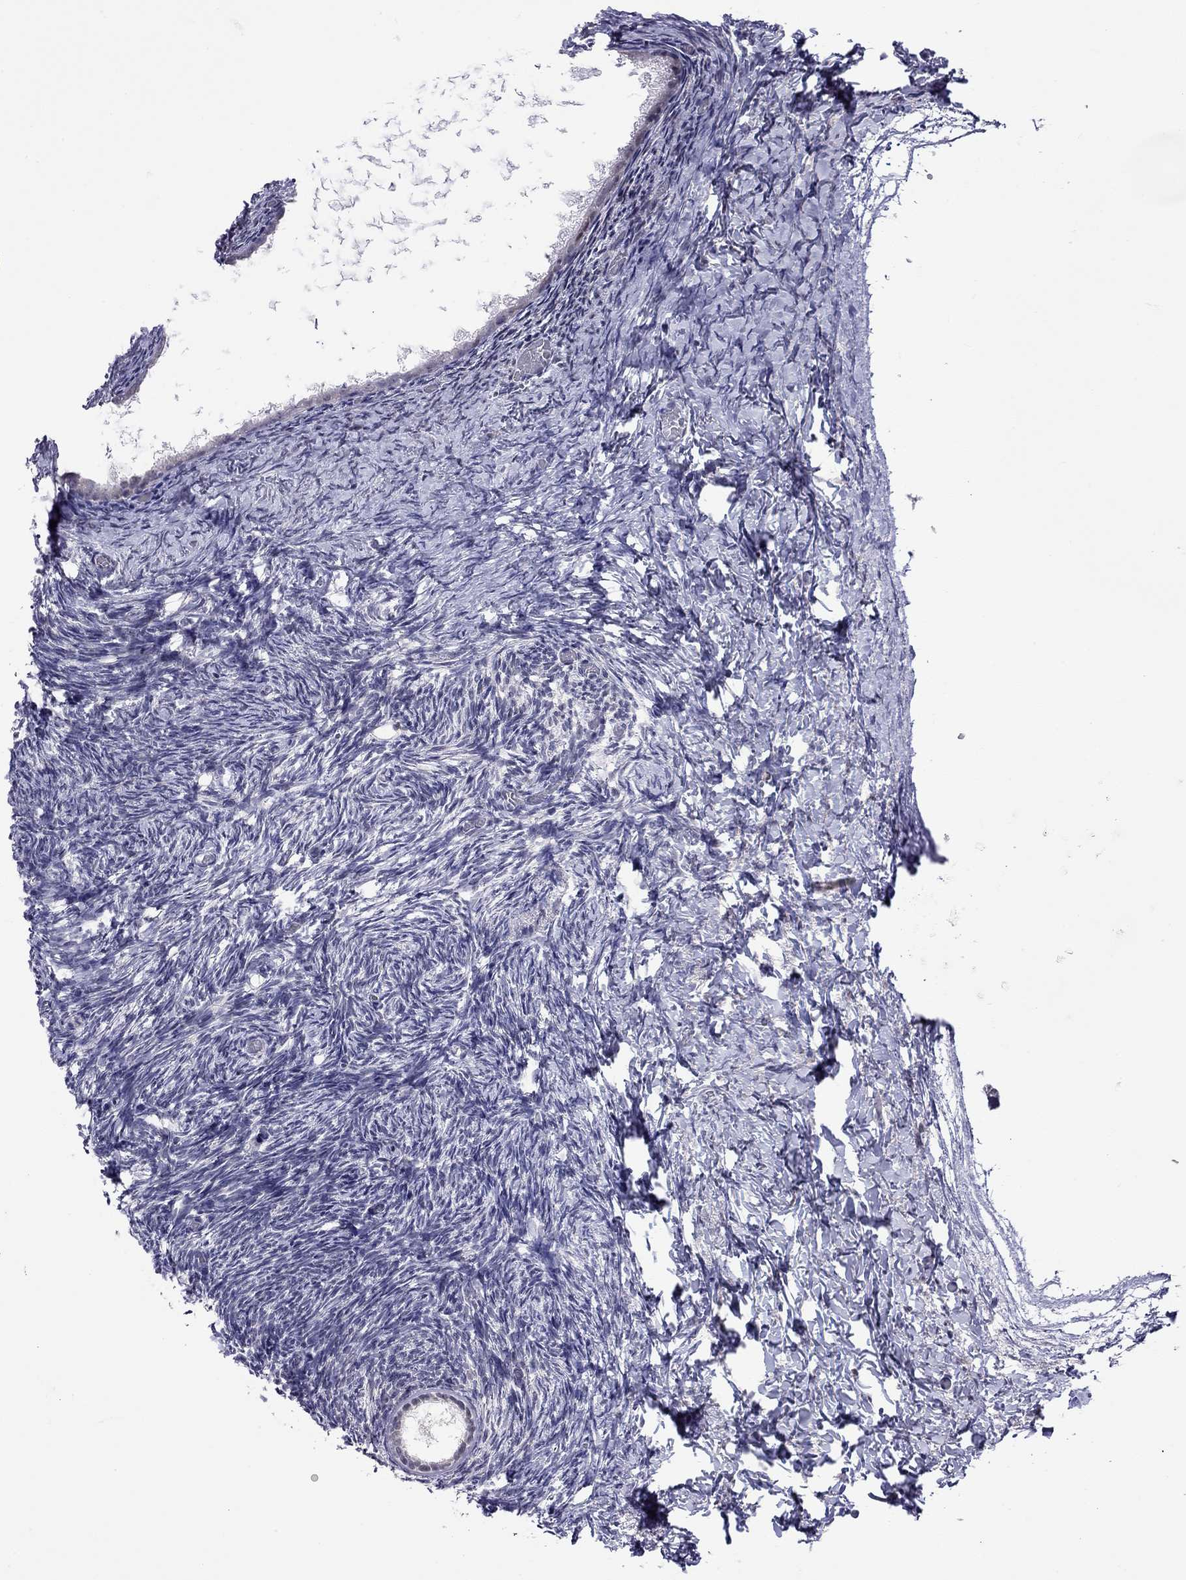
{"staining": {"intensity": "negative", "quantity": "none", "location": "none"}, "tissue": "ovary", "cell_type": "Follicle cells", "image_type": "normal", "snomed": [{"axis": "morphology", "description": "Normal tissue, NOS"}, {"axis": "topography", "description": "Ovary"}], "caption": "Benign ovary was stained to show a protein in brown. There is no significant expression in follicle cells. (DAB (3,3'-diaminobenzidine) immunohistochemistry with hematoxylin counter stain).", "gene": "HES5", "patient": {"sex": "female", "age": 39}}